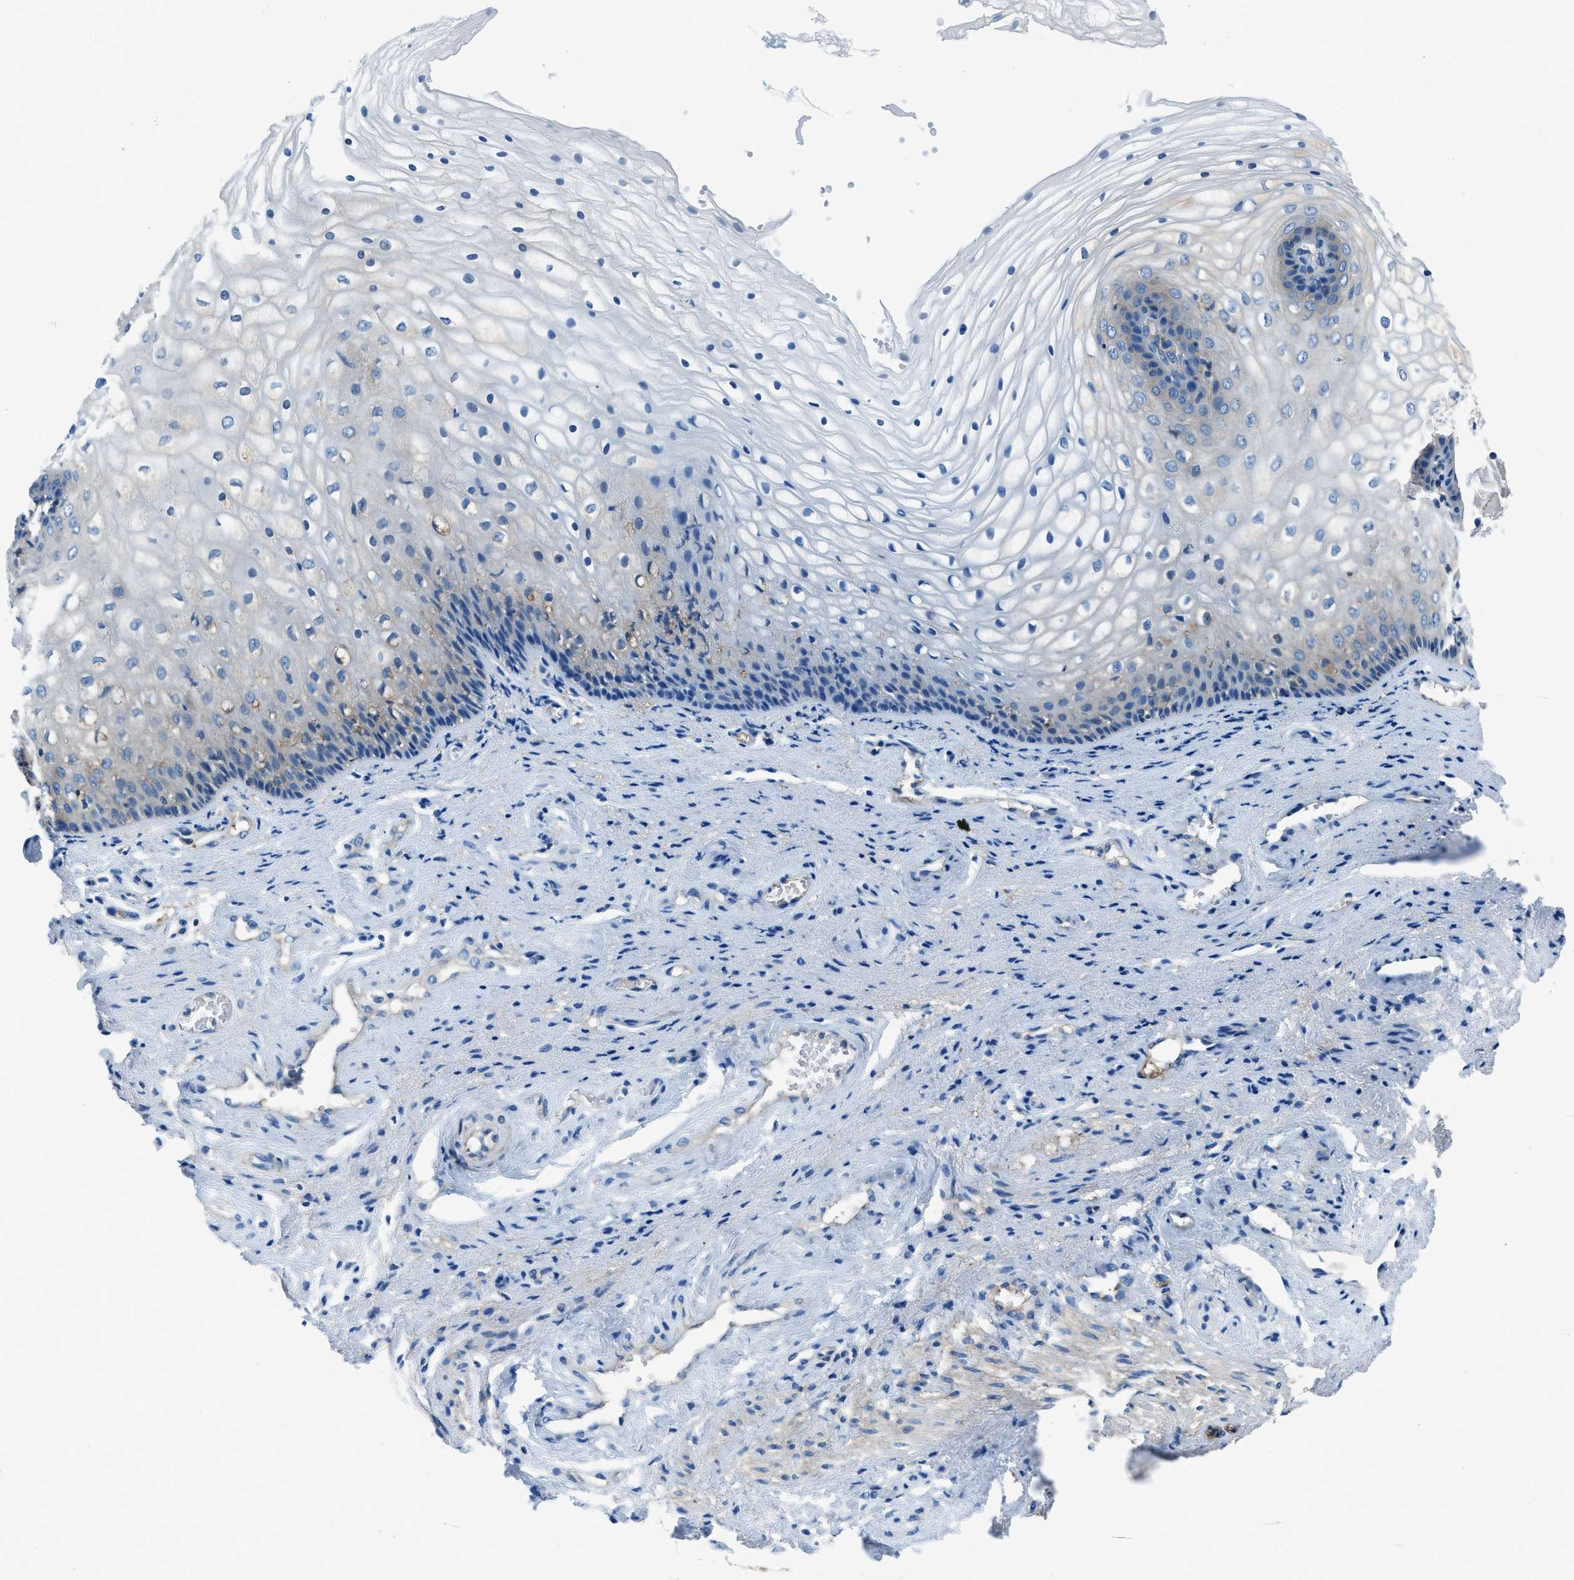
{"staining": {"intensity": "weak", "quantity": "<25%", "location": "cytoplasmic/membranous"}, "tissue": "vagina", "cell_type": "Squamous epithelial cells", "image_type": "normal", "snomed": [{"axis": "morphology", "description": "Normal tissue, NOS"}, {"axis": "topography", "description": "Vagina"}], "caption": "Vagina stained for a protein using IHC reveals no expression squamous epithelial cells.", "gene": "SARS1", "patient": {"sex": "female", "age": 34}}